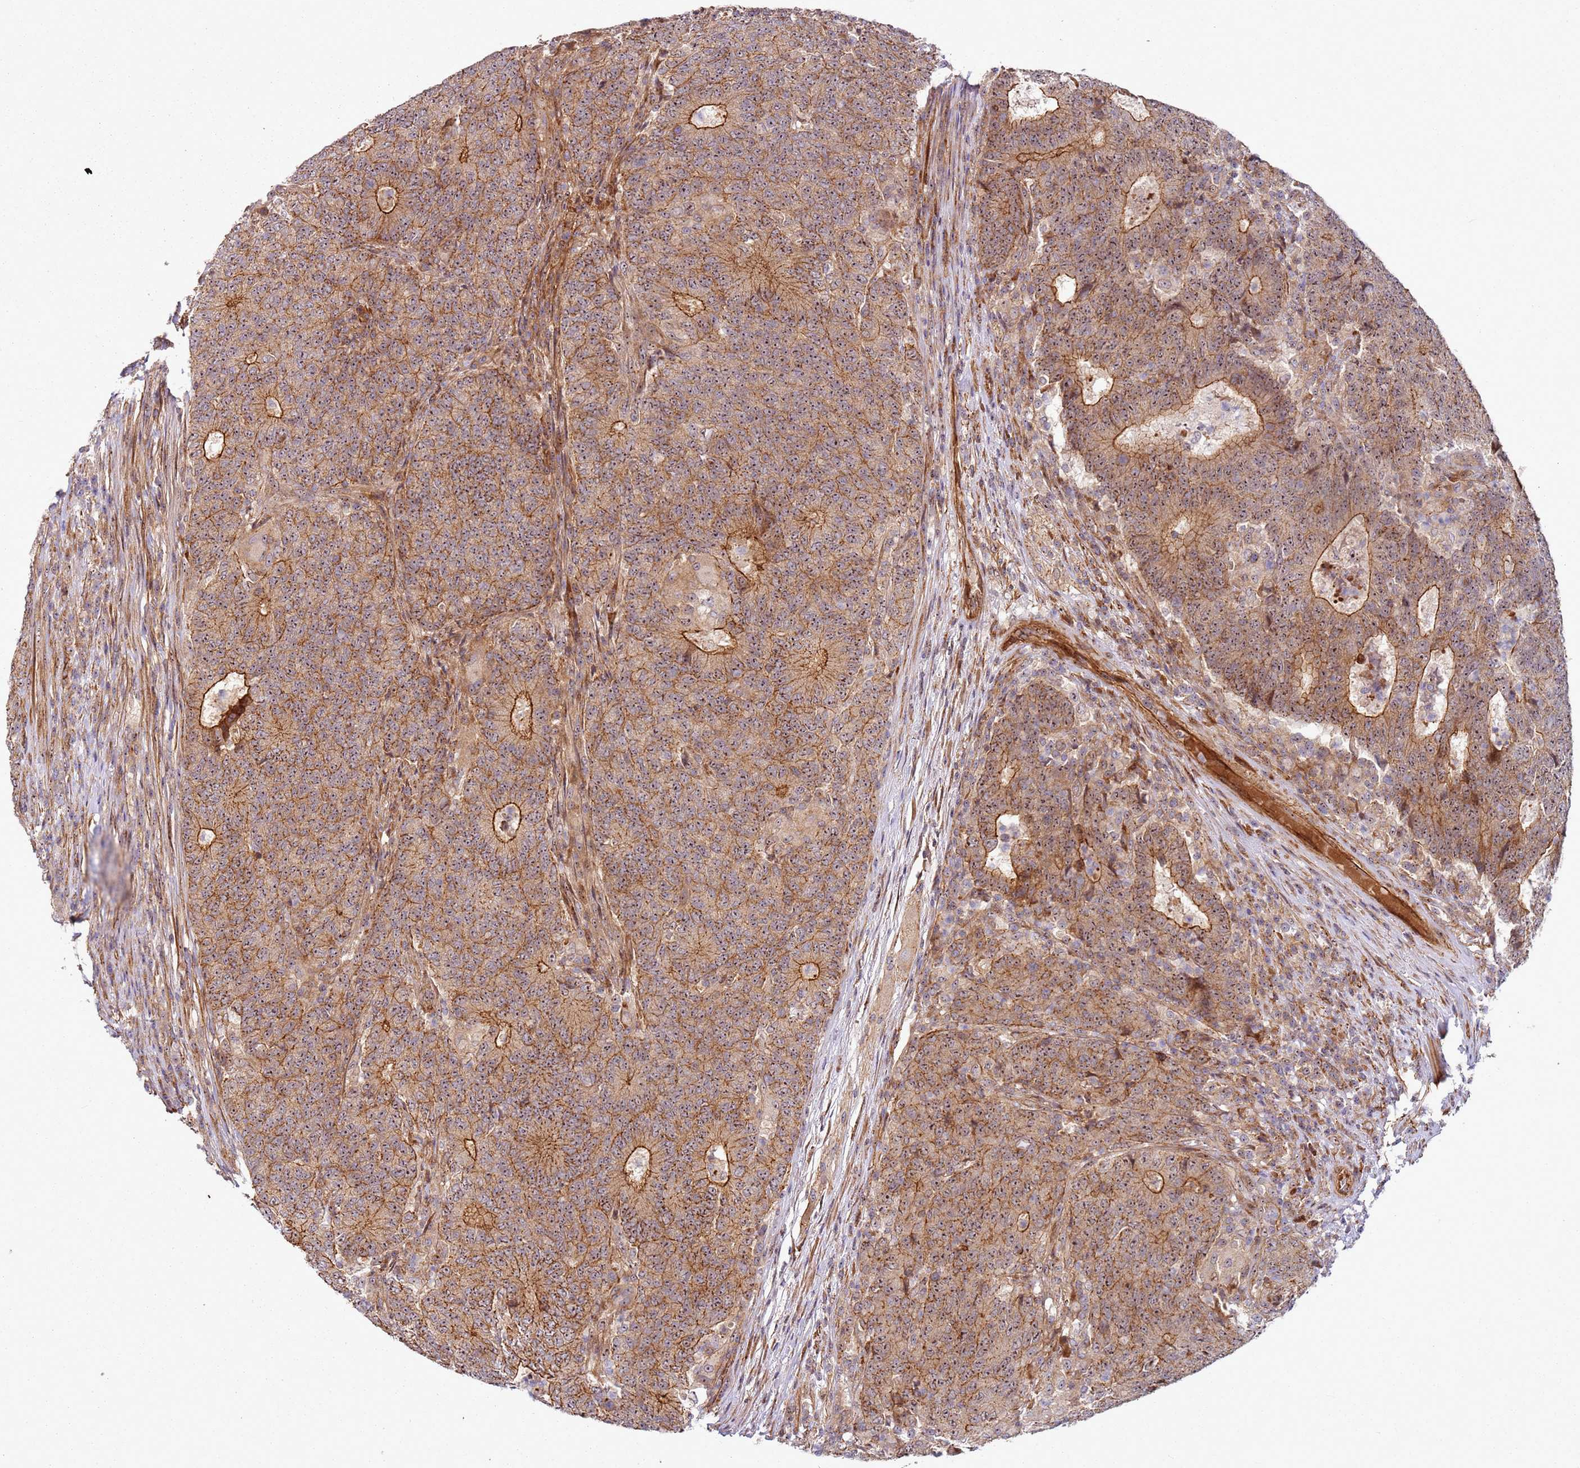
{"staining": {"intensity": "moderate", "quantity": ">75%", "location": "cytoplasmic/membranous"}, "tissue": "colorectal cancer", "cell_type": "Tumor cells", "image_type": "cancer", "snomed": [{"axis": "morphology", "description": "Adenocarcinoma, NOS"}, {"axis": "topography", "description": "Colon"}], "caption": "Adenocarcinoma (colorectal) was stained to show a protein in brown. There is medium levels of moderate cytoplasmic/membranous positivity in about >75% of tumor cells. (Brightfield microscopy of DAB IHC at high magnification).", "gene": "C2CD4B", "patient": {"sex": "female", "age": 75}}